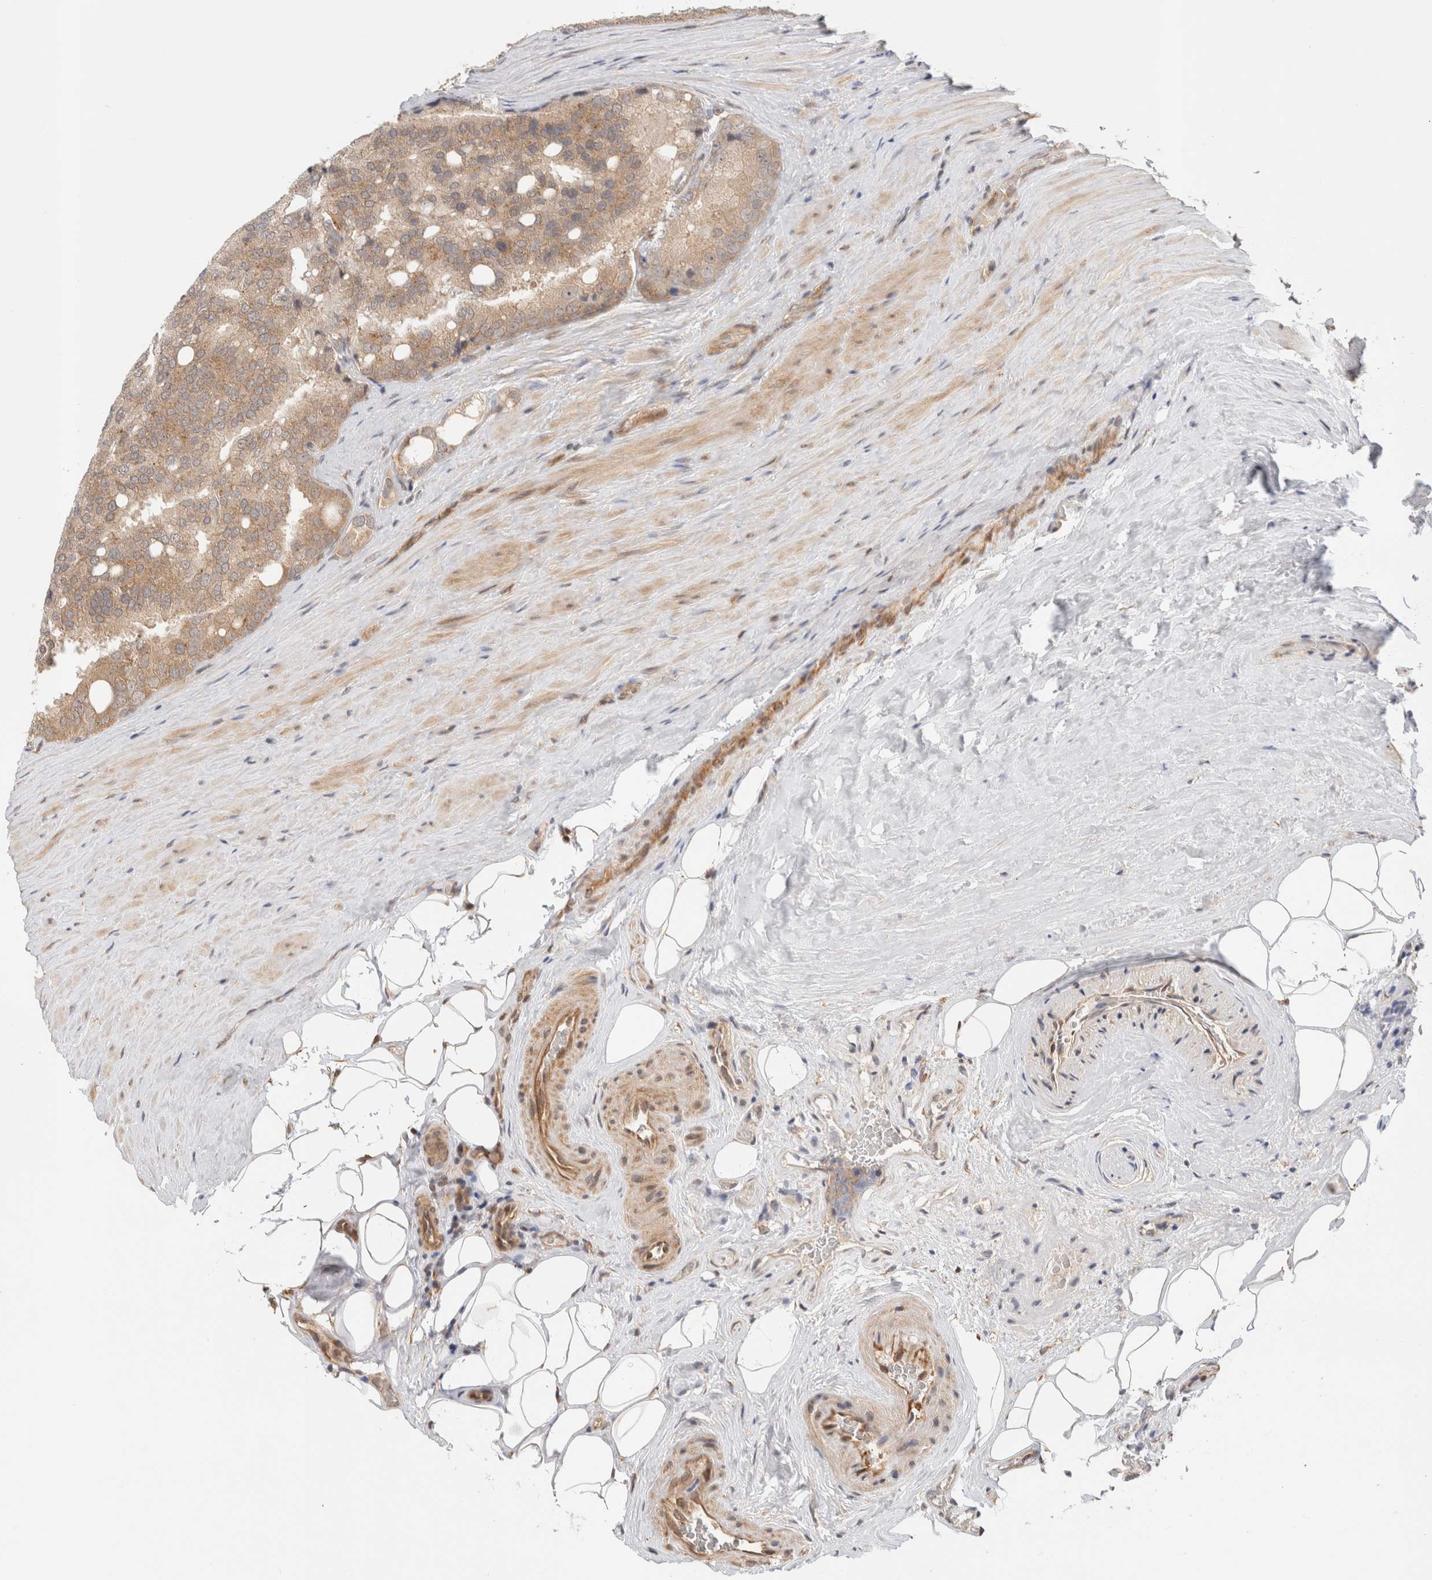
{"staining": {"intensity": "weak", "quantity": ">75%", "location": "cytoplasmic/membranous"}, "tissue": "prostate cancer", "cell_type": "Tumor cells", "image_type": "cancer", "snomed": [{"axis": "morphology", "description": "Adenocarcinoma, High grade"}, {"axis": "topography", "description": "Prostate"}], "caption": "Weak cytoplasmic/membranous expression for a protein is present in about >75% of tumor cells of prostate cancer using IHC.", "gene": "OTUD6B", "patient": {"sex": "male", "age": 50}}